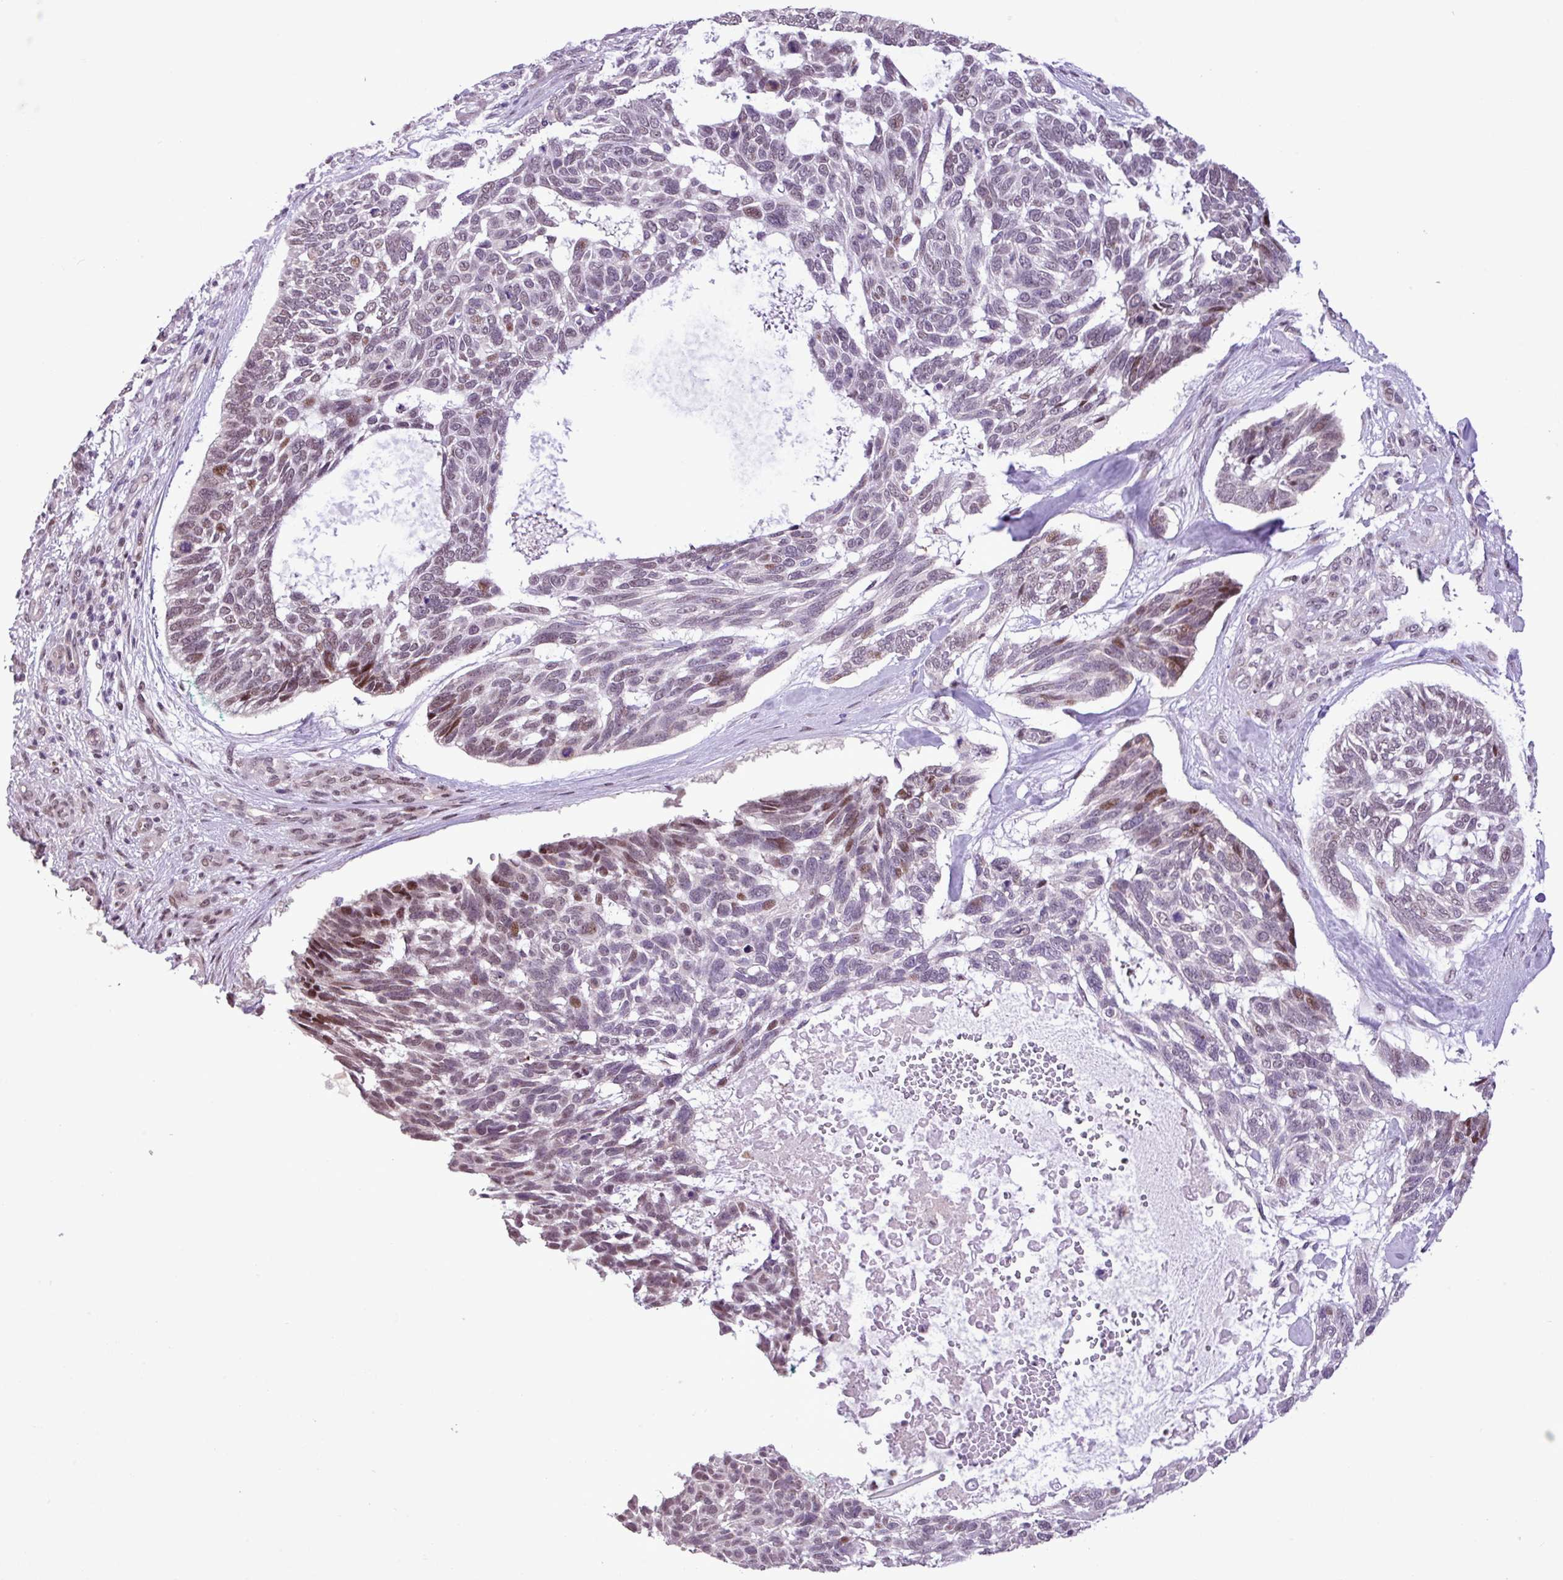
{"staining": {"intensity": "moderate", "quantity": "<25%", "location": "nuclear"}, "tissue": "skin cancer", "cell_type": "Tumor cells", "image_type": "cancer", "snomed": [{"axis": "morphology", "description": "Basal cell carcinoma"}, {"axis": "topography", "description": "Skin"}], "caption": "Tumor cells display low levels of moderate nuclear expression in approximately <25% of cells in human basal cell carcinoma (skin). The protein of interest is shown in brown color, while the nuclei are stained blue.", "gene": "ZNF354A", "patient": {"sex": "male", "age": 88}}